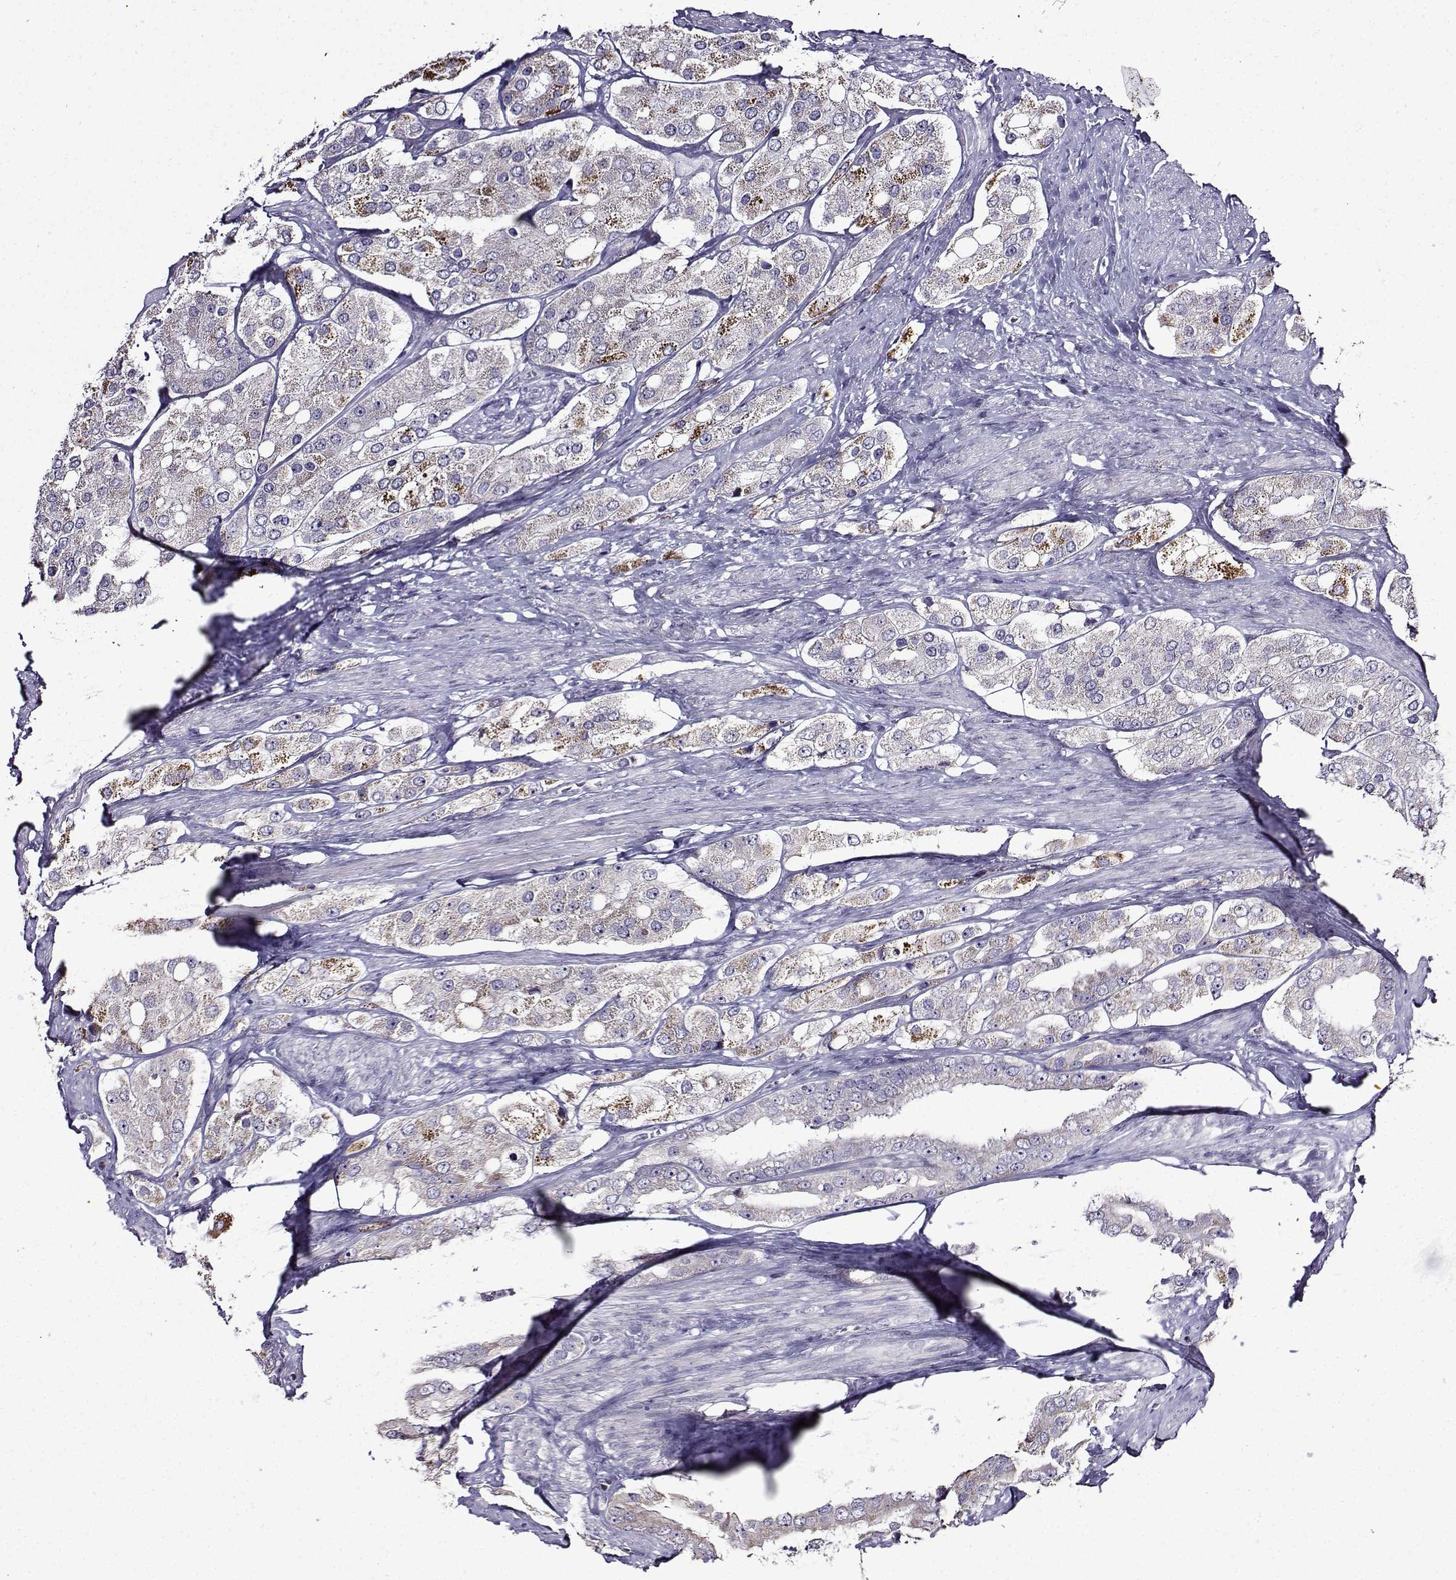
{"staining": {"intensity": "moderate", "quantity": "<25%", "location": "cytoplasmic/membranous"}, "tissue": "prostate cancer", "cell_type": "Tumor cells", "image_type": "cancer", "snomed": [{"axis": "morphology", "description": "Adenocarcinoma, Low grade"}, {"axis": "topography", "description": "Prostate"}], "caption": "Tumor cells show low levels of moderate cytoplasmic/membranous expression in about <25% of cells in human prostate adenocarcinoma (low-grade).", "gene": "TMEM266", "patient": {"sex": "male", "age": 69}}